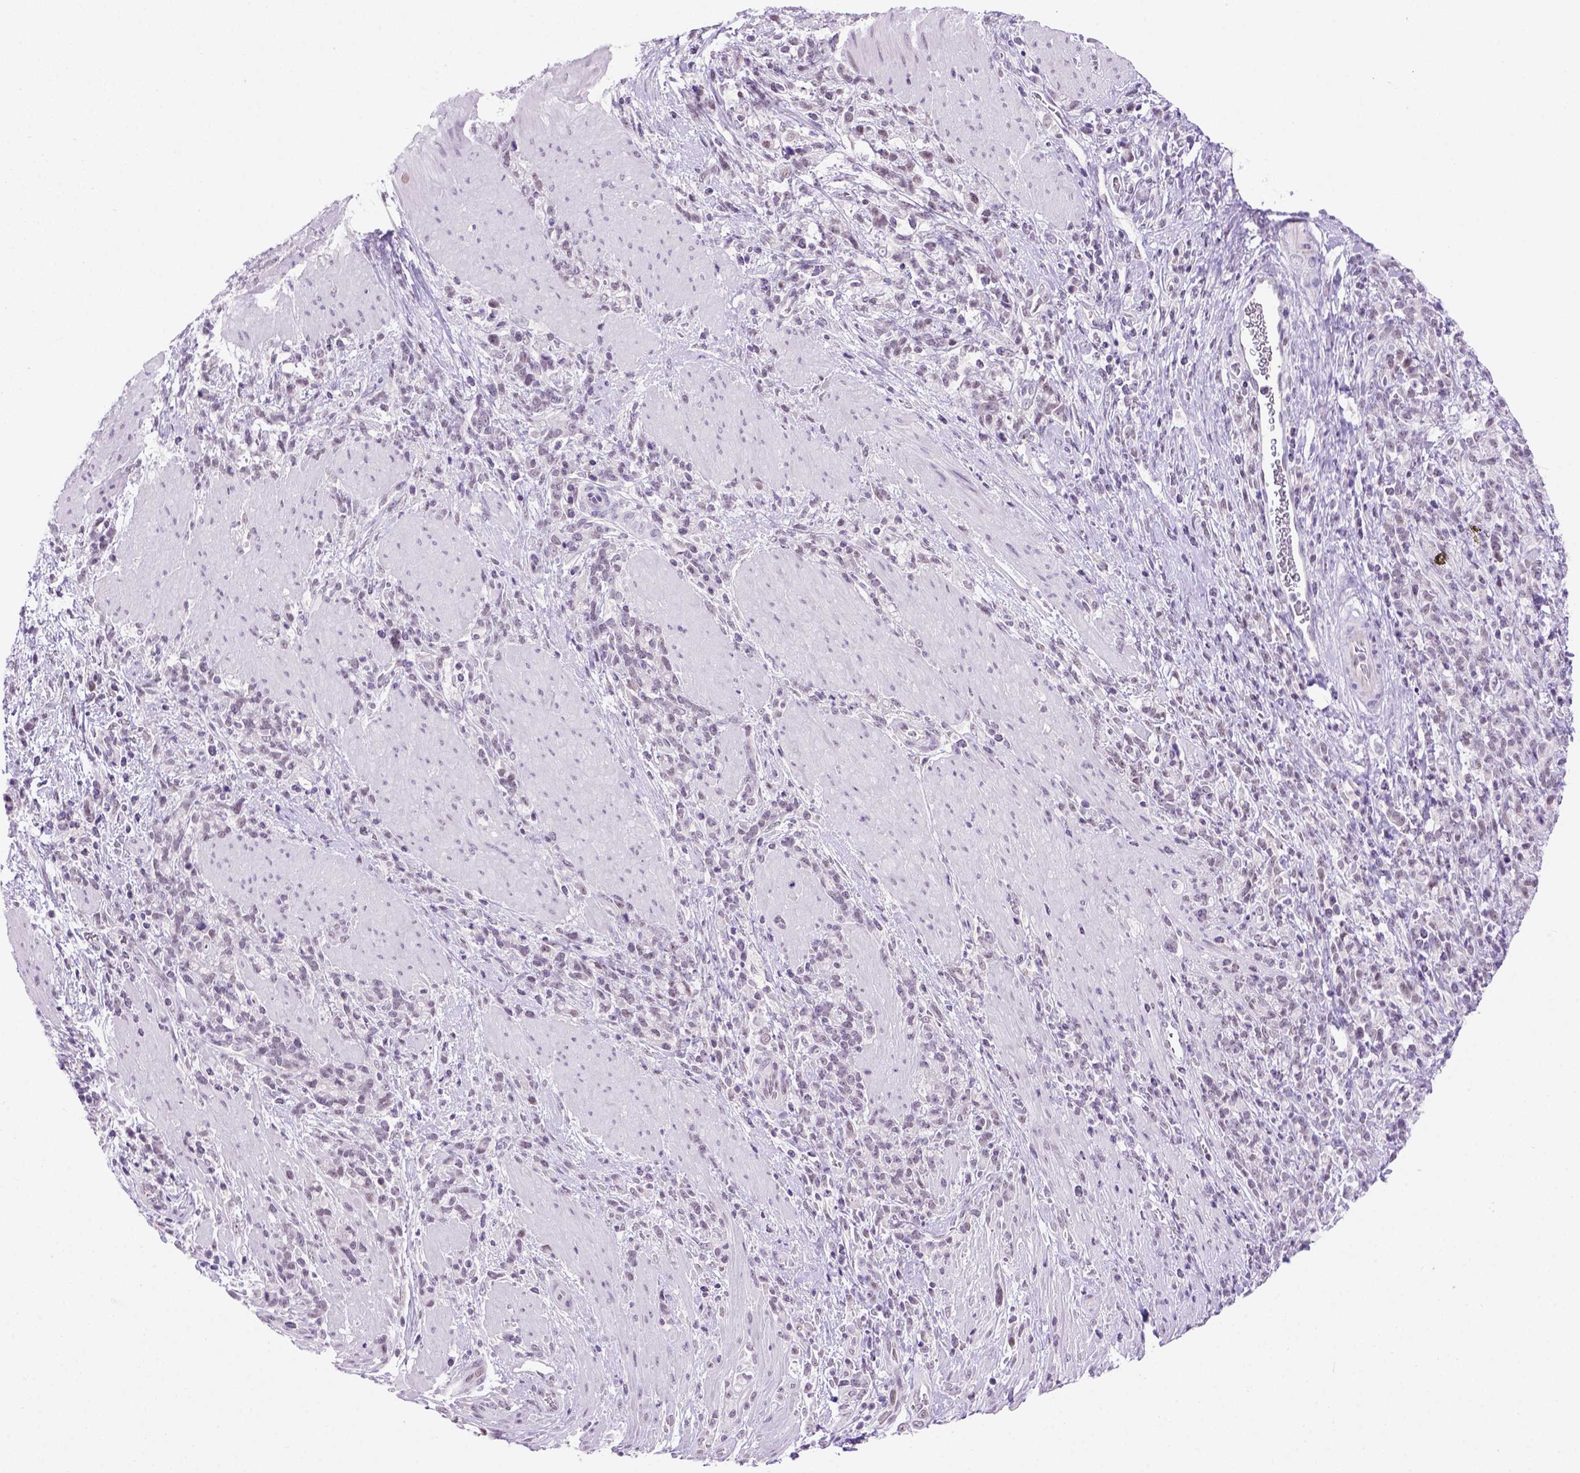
{"staining": {"intensity": "moderate", "quantity": "<25%", "location": "nuclear"}, "tissue": "stomach cancer", "cell_type": "Tumor cells", "image_type": "cancer", "snomed": [{"axis": "morphology", "description": "Adenocarcinoma, NOS"}, {"axis": "topography", "description": "Stomach"}], "caption": "Immunohistochemistry (IHC) of stomach cancer exhibits low levels of moderate nuclear staining in about <25% of tumor cells.", "gene": "TBPL1", "patient": {"sex": "female", "age": 57}}